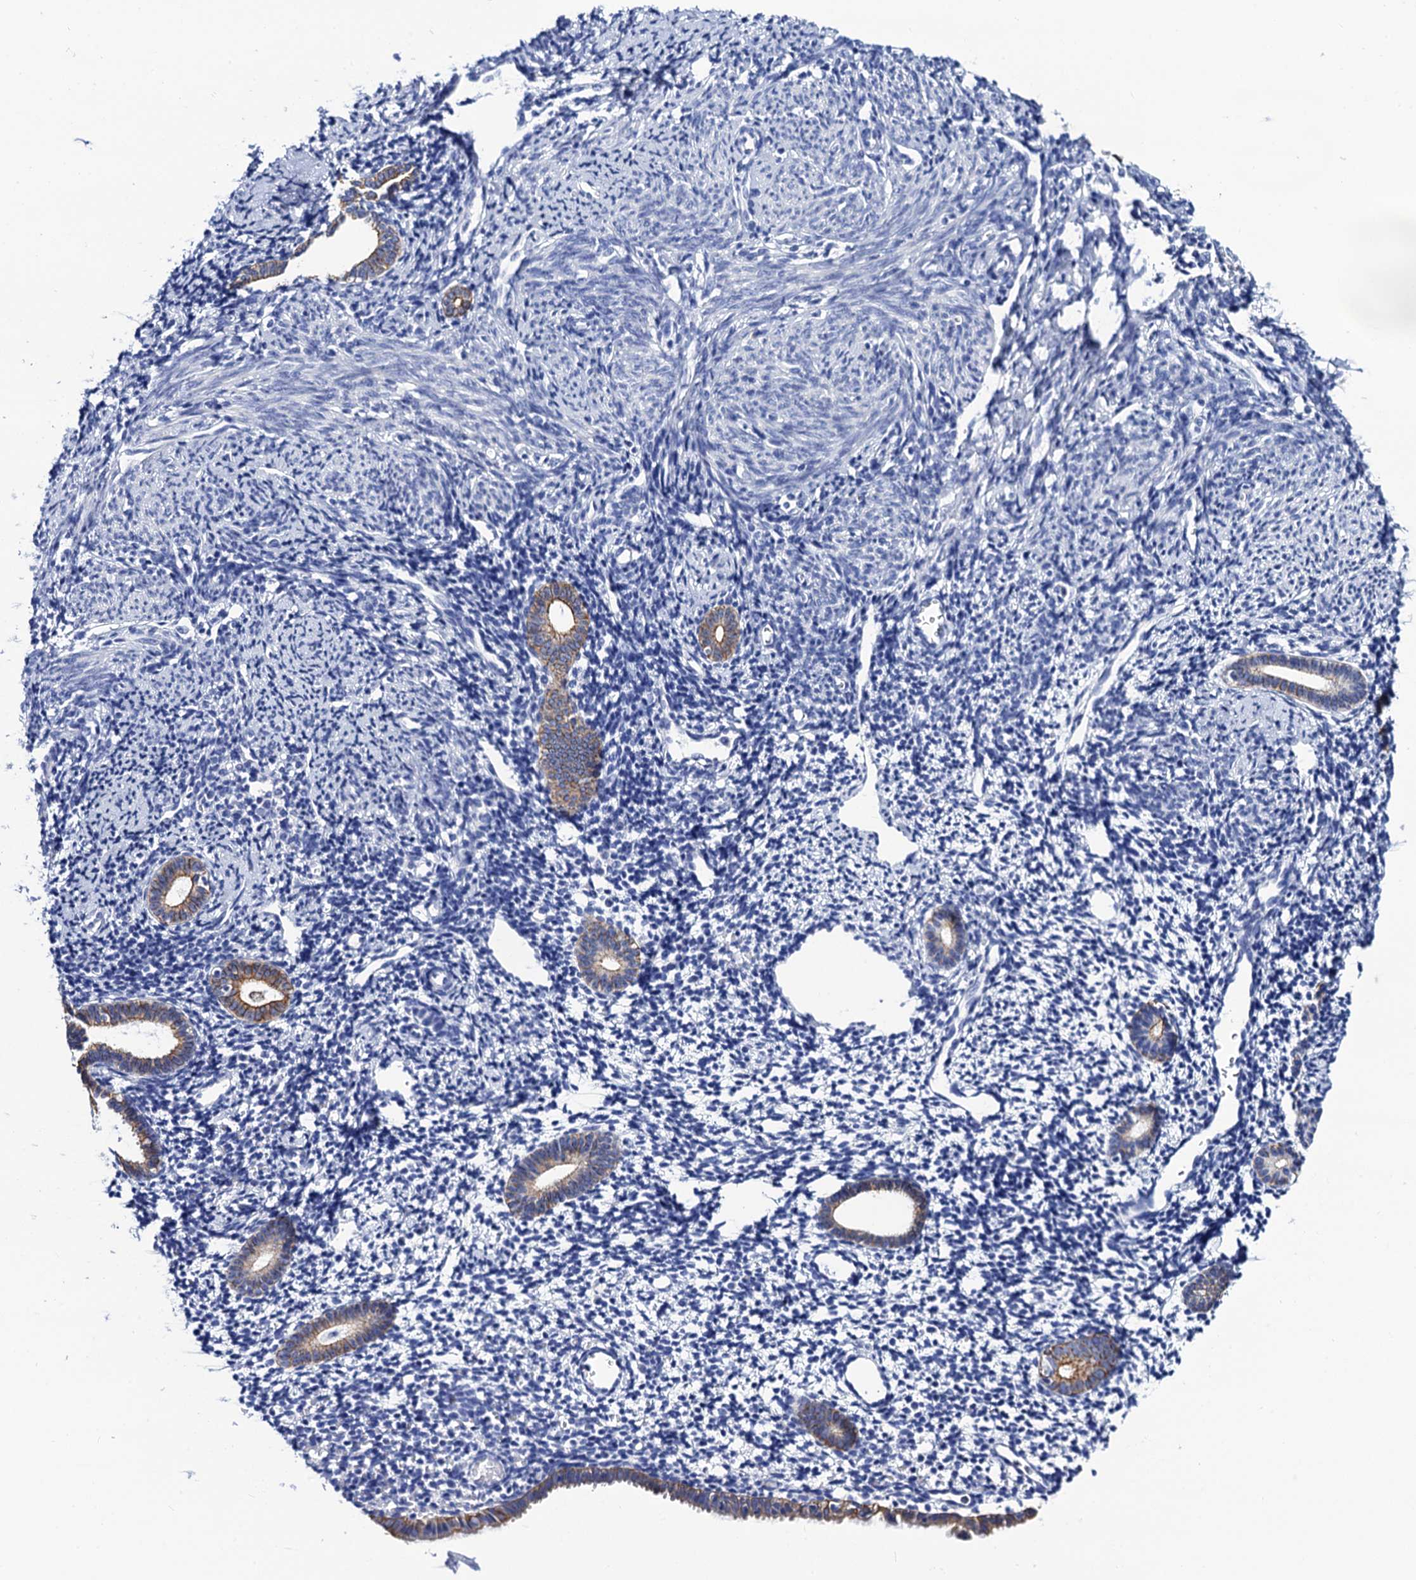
{"staining": {"intensity": "negative", "quantity": "none", "location": "none"}, "tissue": "endometrium", "cell_type": "Cells in endometrial stroma", "image_type": "normal", "snomed": [{"axis": "morphology", "description": "Normal tissue, NOS"}, {"axis": "topography", "description": "Endometrium"}], "caption": "An IHC micrograph of benign endometrium is shown. There is no staining in cells in endometrial stroma of endometrium.", "gene": "RAB3IP", "patient": {"sex": "female", "age": 56}}